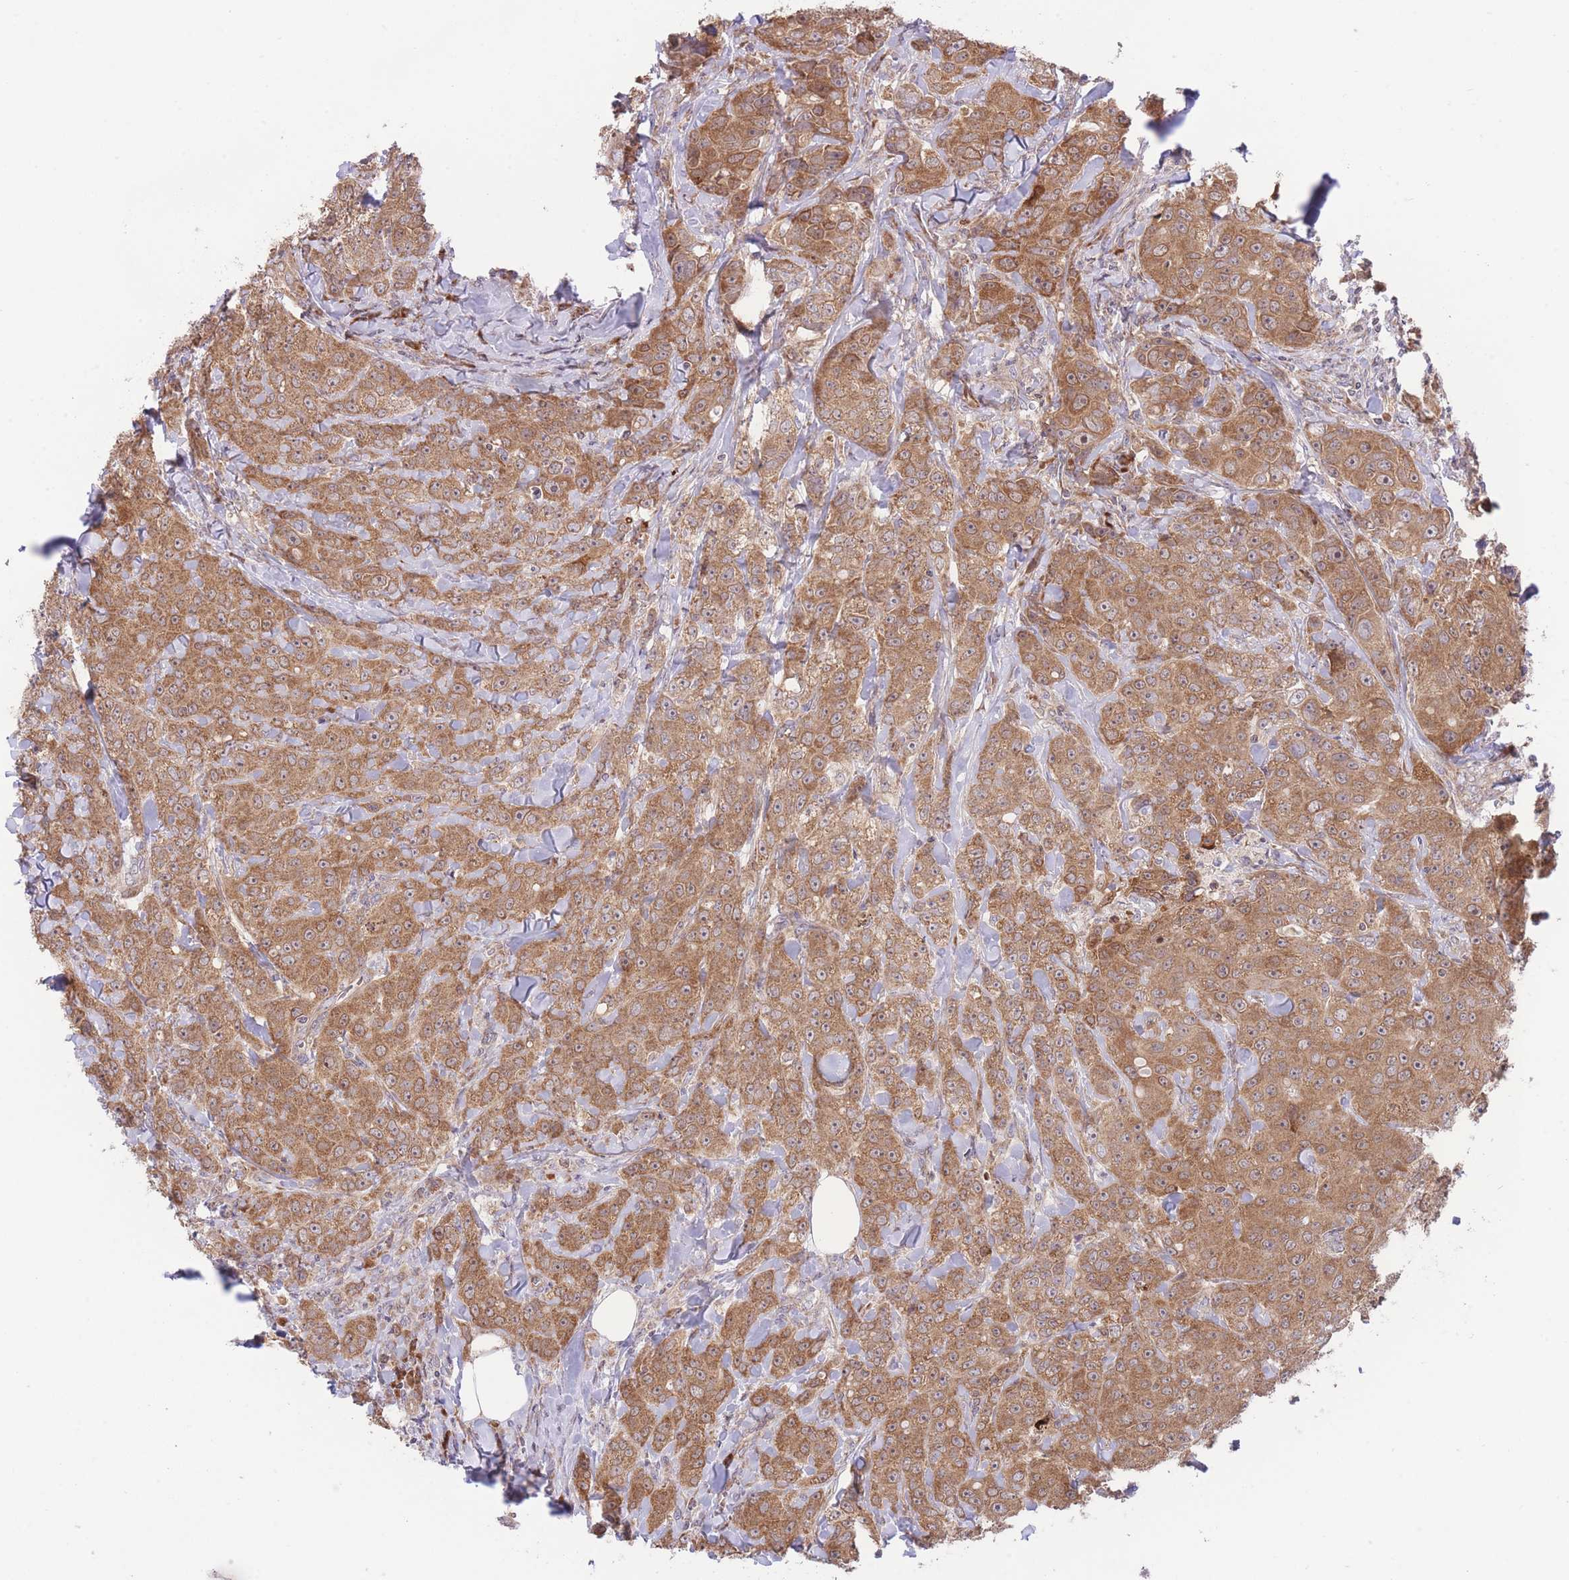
{"staining": {"intensity": "moderate", "quantity": ">75%", "location": "cytoplasmic/membranous"}, "tissue": "breast cancer", "cell_type": "Tumor cells", "image_type": "cancer", "snomed": [{"axis": "morphology", "description": "Duct carcinoma"}, {"axis": "topography", "description": "Breast"}], "caption": "Immunohistochemical staining of human breast infiltrating ductal carcinoma exhibits moderate cytoplasmic/membranous protein staining in about >75% of tumor cells.", "gene": "BOLA2B", "patient": {"sex": "female", "age": 43}}